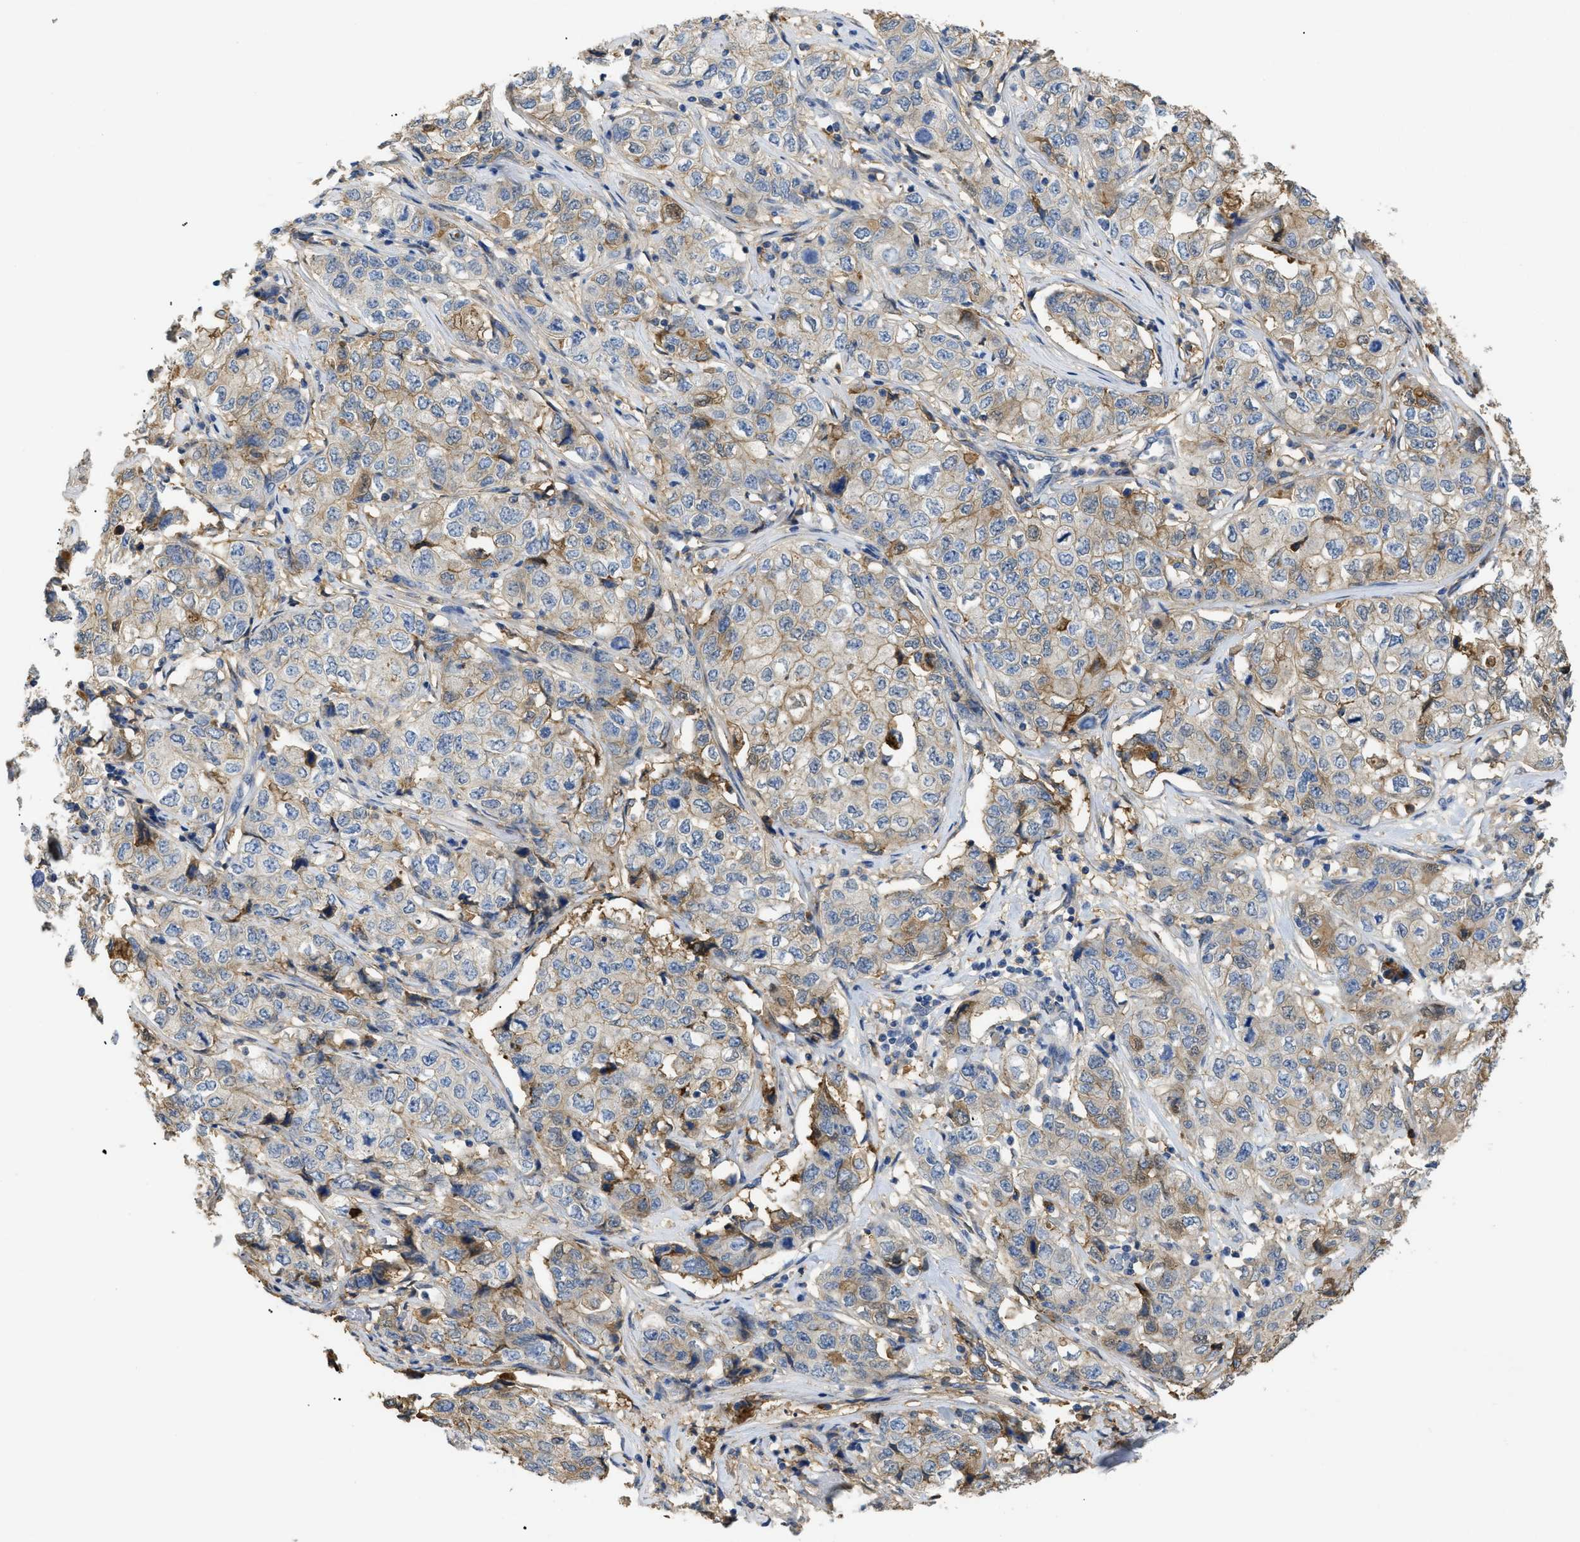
{"staining": {"intensity": "moderate", "quantity": "<25%", "location": "cytoplasmic/membranous"}, "tissue": "stomach cancer", "cell_type": "Tumor cells", "image_type": "cancer", "snomed": [{"axis": "morphology", "description": "Adenocarcinoma, NOS"}, {"axis": "topography", "description": "Stomach"}], "caption": "Tumor cells reveal moderate cytoplasmic/membranous expression in approximately <25% of cells in stomach adenocarcinoma. (brown staining indicates protein expression, while blue staining denotes nuclei).", "gene": "ANXA4", "patient": {"sex": "male", "age": 48}}